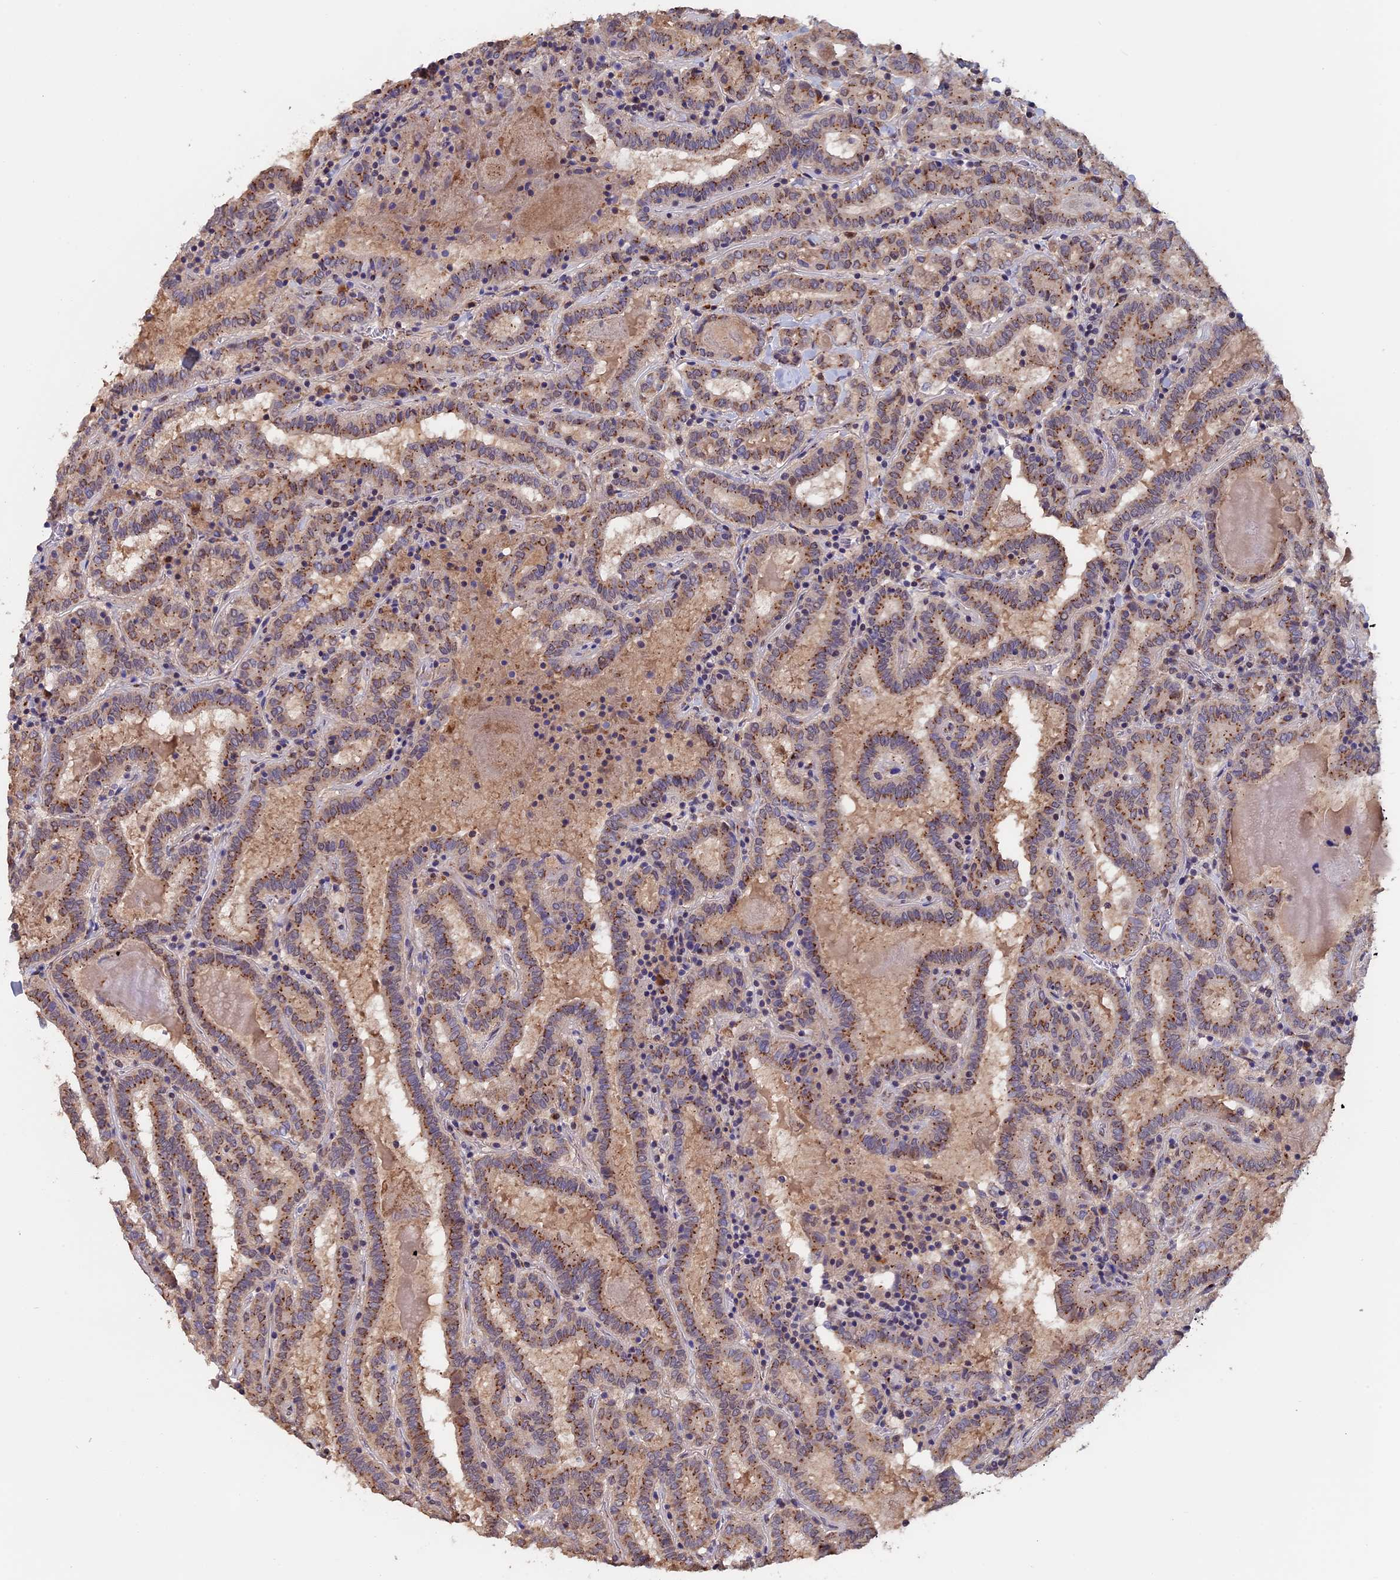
{"staining": {"intensity": "moderate", "quantity": ">75%", "location": "cytoplasmic/membranous"}, "tissue": "thyroid cancer", "cell_type": "Tumor cells", "image_type": "cancer", "snomed": [{"axis": "morphology", "description": "Papillary adenocarcinoma, NOS"}, {"axis": "topography", "description": "Thyroid gland"}], "caption": "Papillary adenocarcinoma (thyroid) stained with a protein marker exhibits moderate staining in tumor cells.", "gene": "PIGQ", "patient": {"sex": "female", "age": 72}}